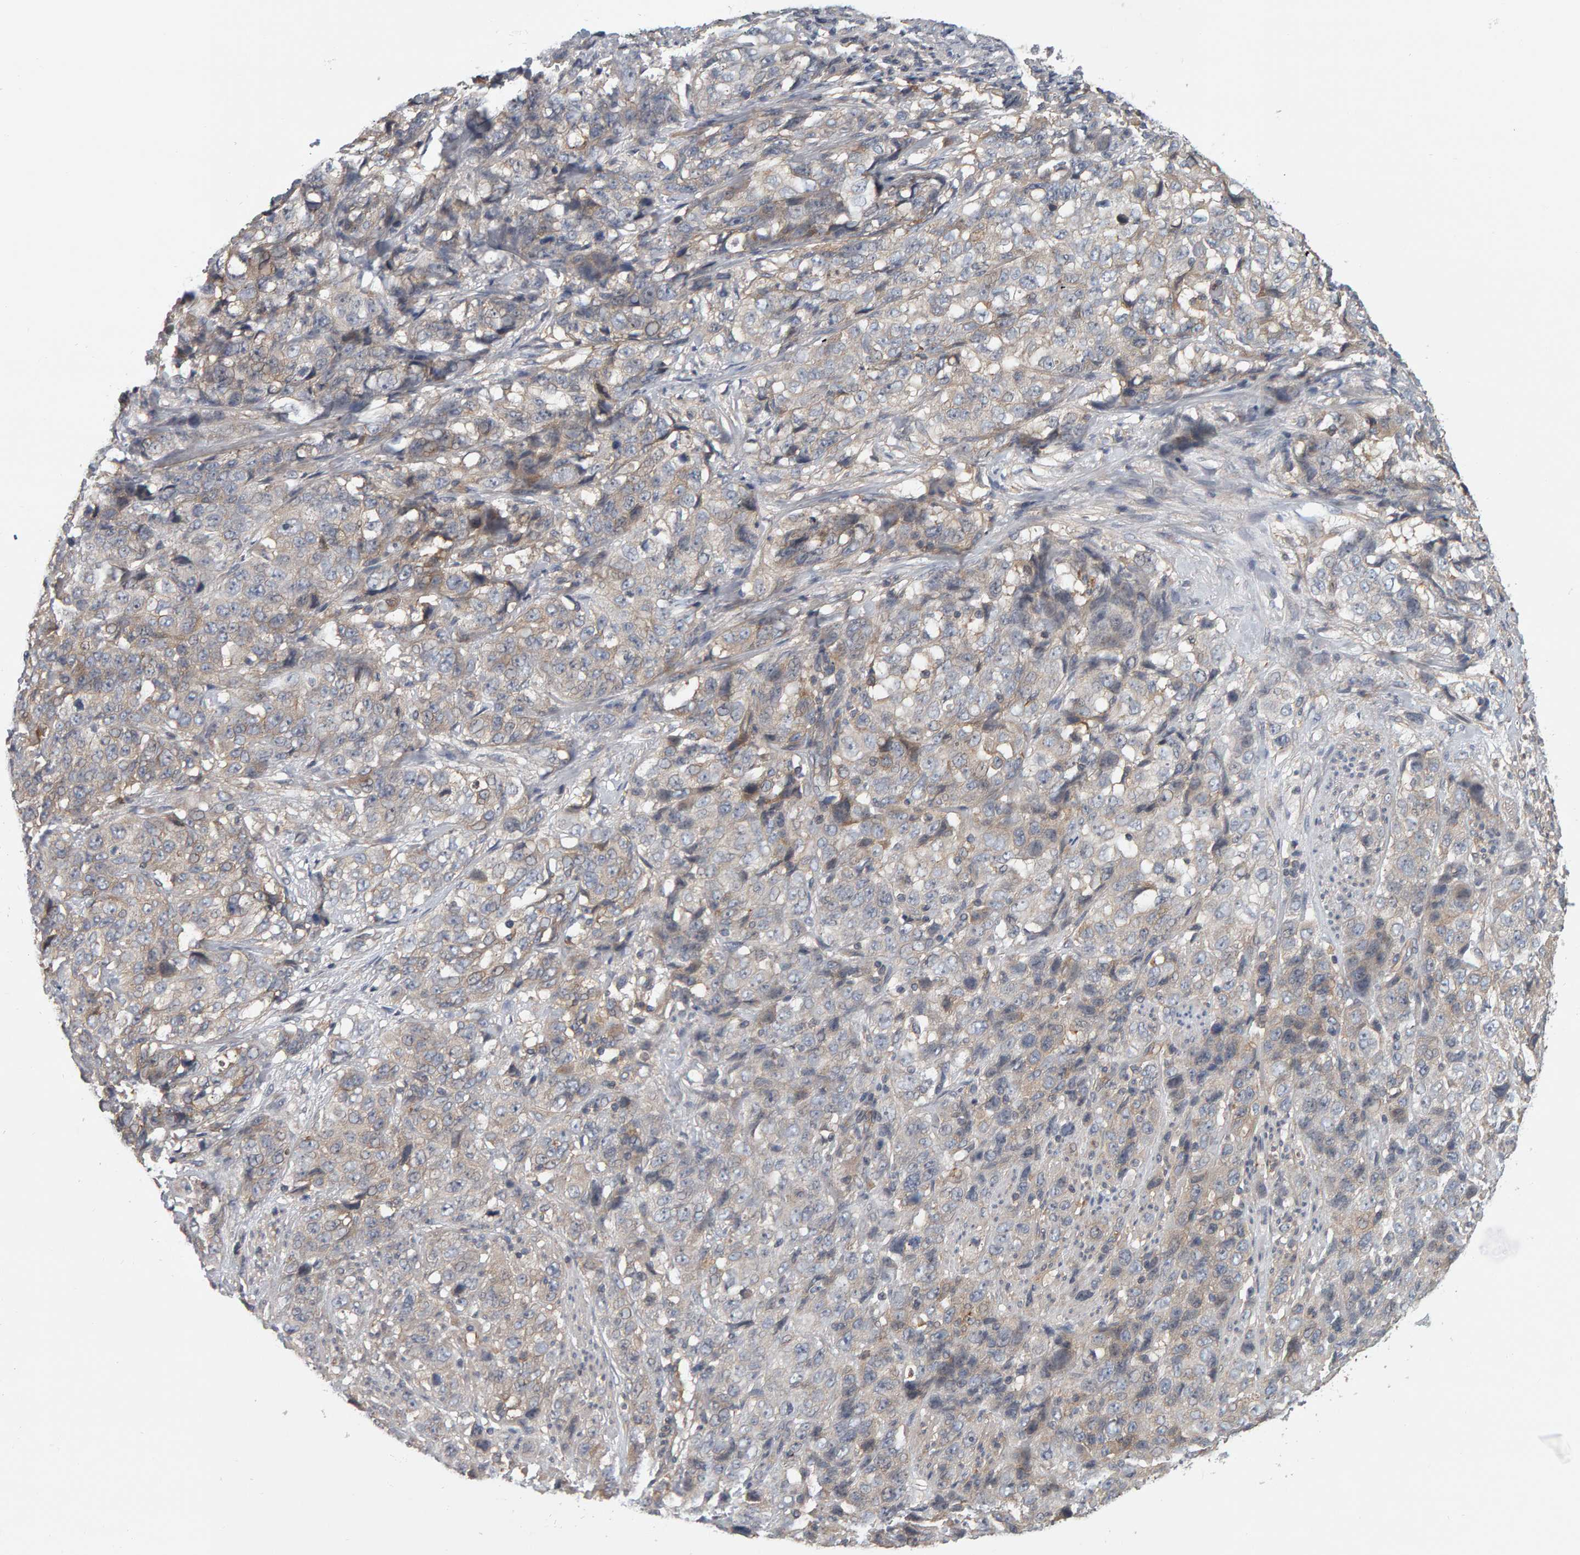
{"staining": {"intensity": "weak", "quantity": "<25%", "location": "cytoplasmic/membranous"}, "tissue": "stomach cancer", "cell_type": "Tumor cells", "image_type": "cancer", "snomed": [{"axis": "morphology", "description": "Adenocarcinoma, NOS"}, {"axis": "topography", "description": "Stomach"}], "caption": "Immunohistochemical staining of stomach cancer exhibits no significant staining in tumor cells.", "gene": "C9orf72", "patient": {"sex": "male", "age": 48}}